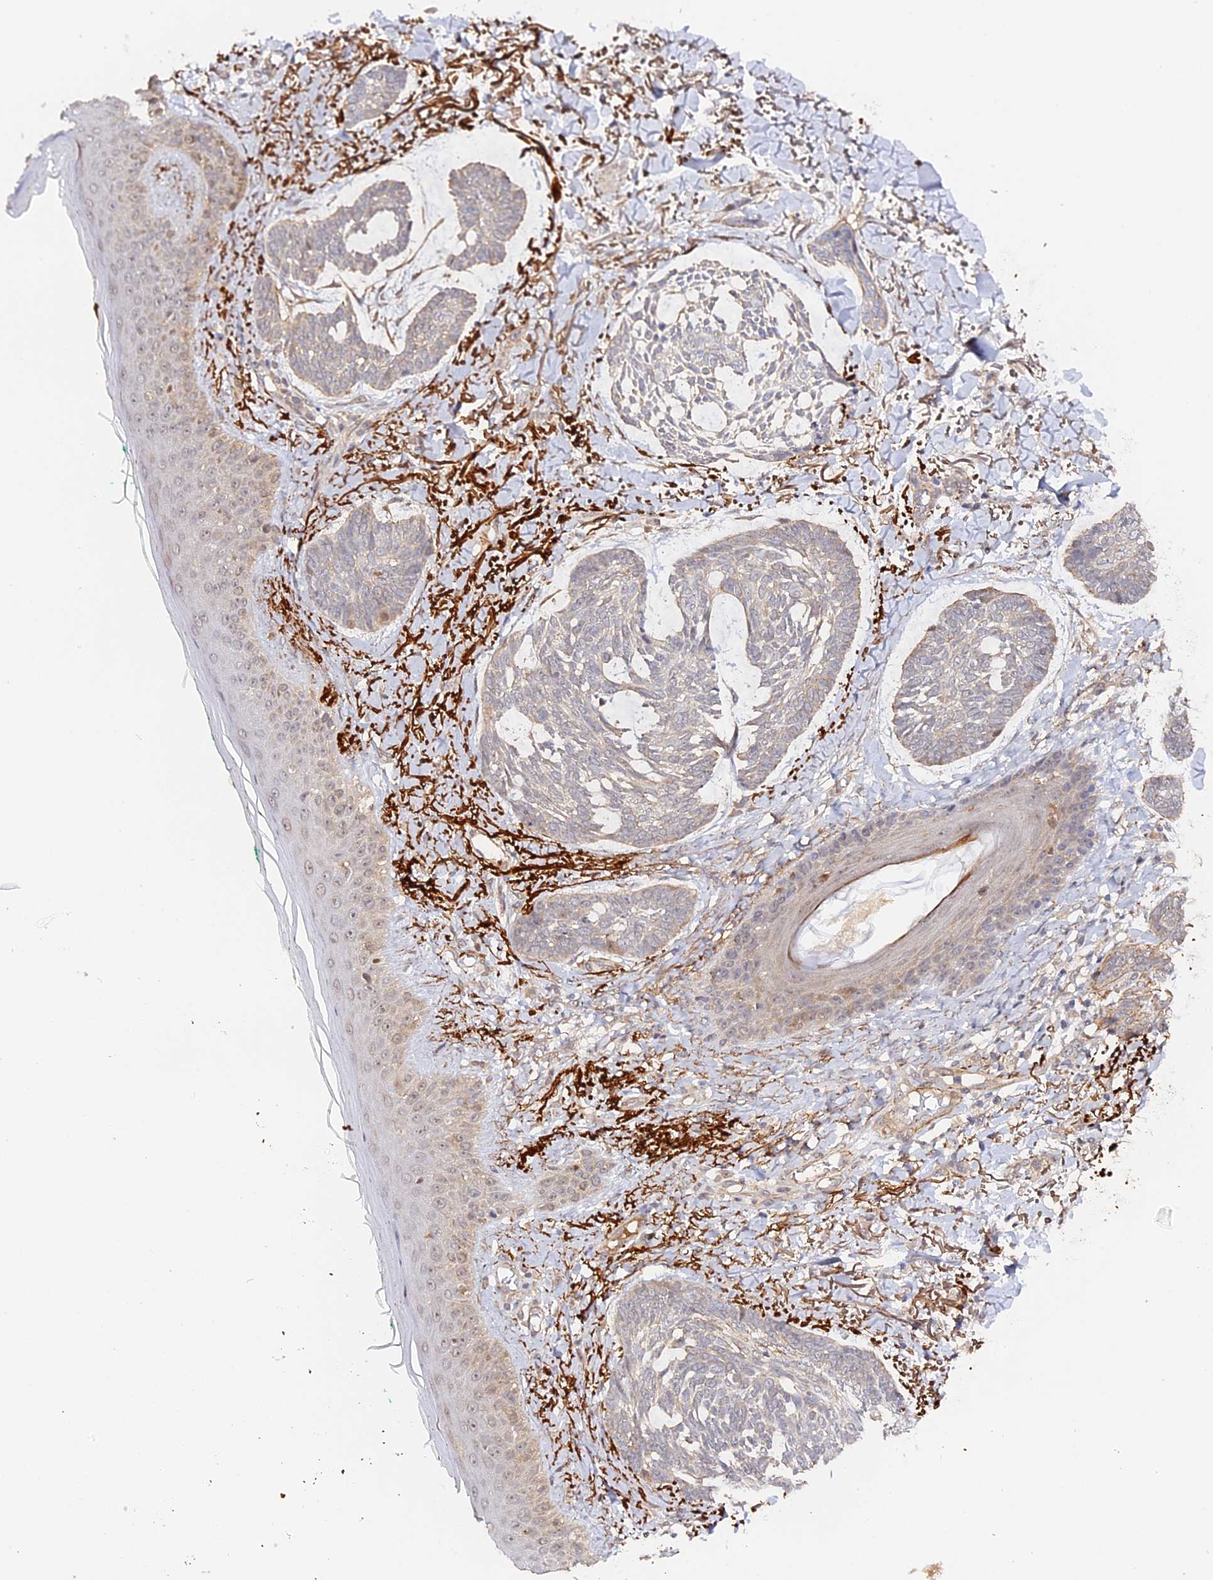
{"staining": {"intensity": "negative", "quantity": "none", "location": "none"}, "tissue": "skin cancer", "cell_type": "Tumor cells", "image_type": "cancer", "snomed": [{"axis": "morphology", "description": "Basal cell carcinoma"}, {"axis": "topography", "description": "Skin"}], "caption": "Human basal cell carcinoma (skin) stained for a protein using immunohistochemistry shows no positivity in tumor cells.", "gene": "IMPACT", "patient": {"sex": "male", "age": 43}}